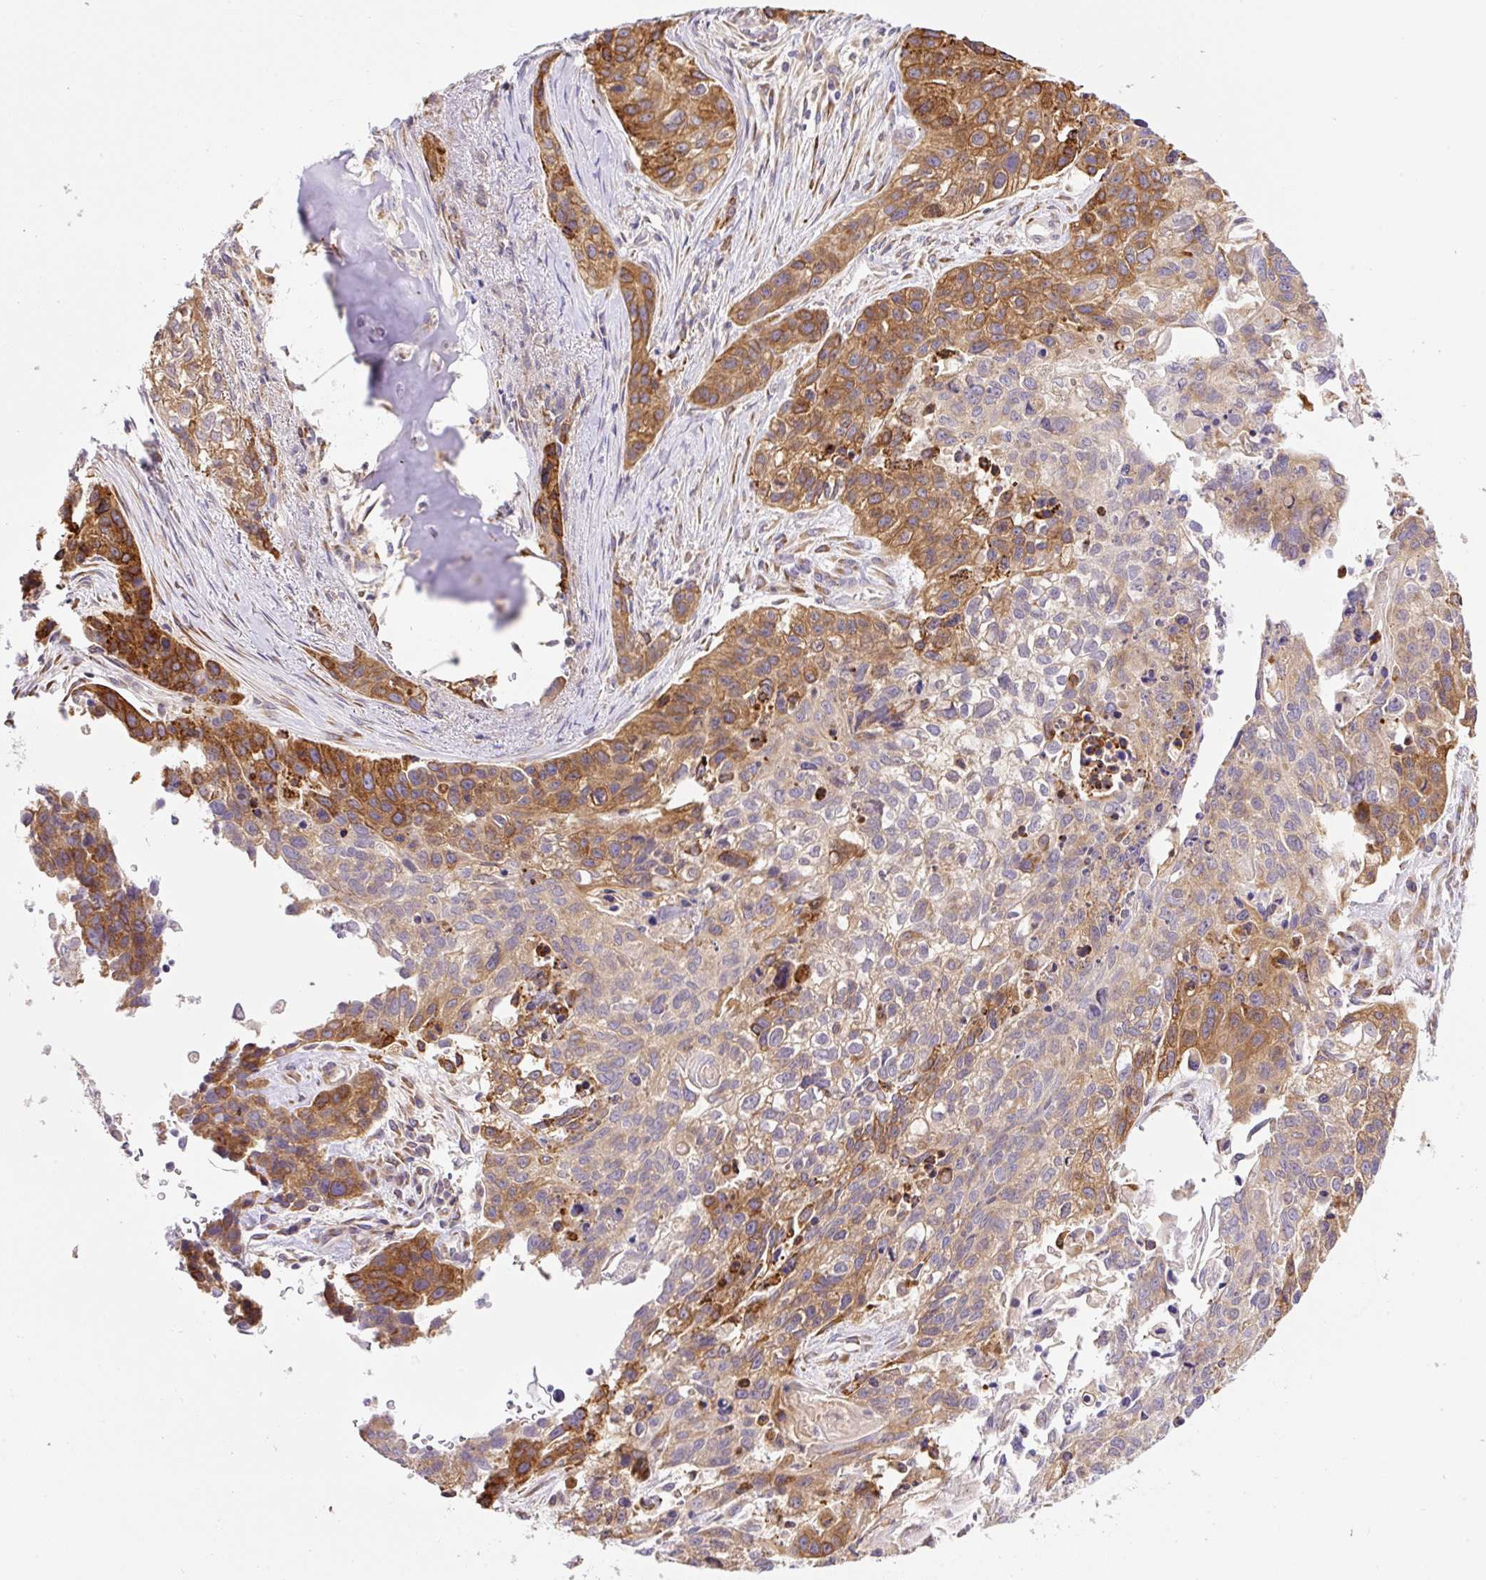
{"staining": {"intensity": "moderate", "quantity": ">75%", "location": "cytoplasmic/membranous"}, "tissue": "lung cancer", "cell_type": "Tumor cells", "image_type": "cancer", "snomed": [{"axis": "morphology", "description": "Squamous cell carcinoma, NOS"}, {"axis": "topography", "description": "Lung"}], "caption": "The image displays staining of lung cancer, revealing moderate cytoplasmic/membranous protein expression (brown color) within tumor cells. Using DAB (3,3'-diaminobenzidine) (brown) and hematoxylin (blue) stains, captured at high magnification using brightfield microscopy.", "gene": "POFUT1", "patient": {"sex": "male", "age": 74}}